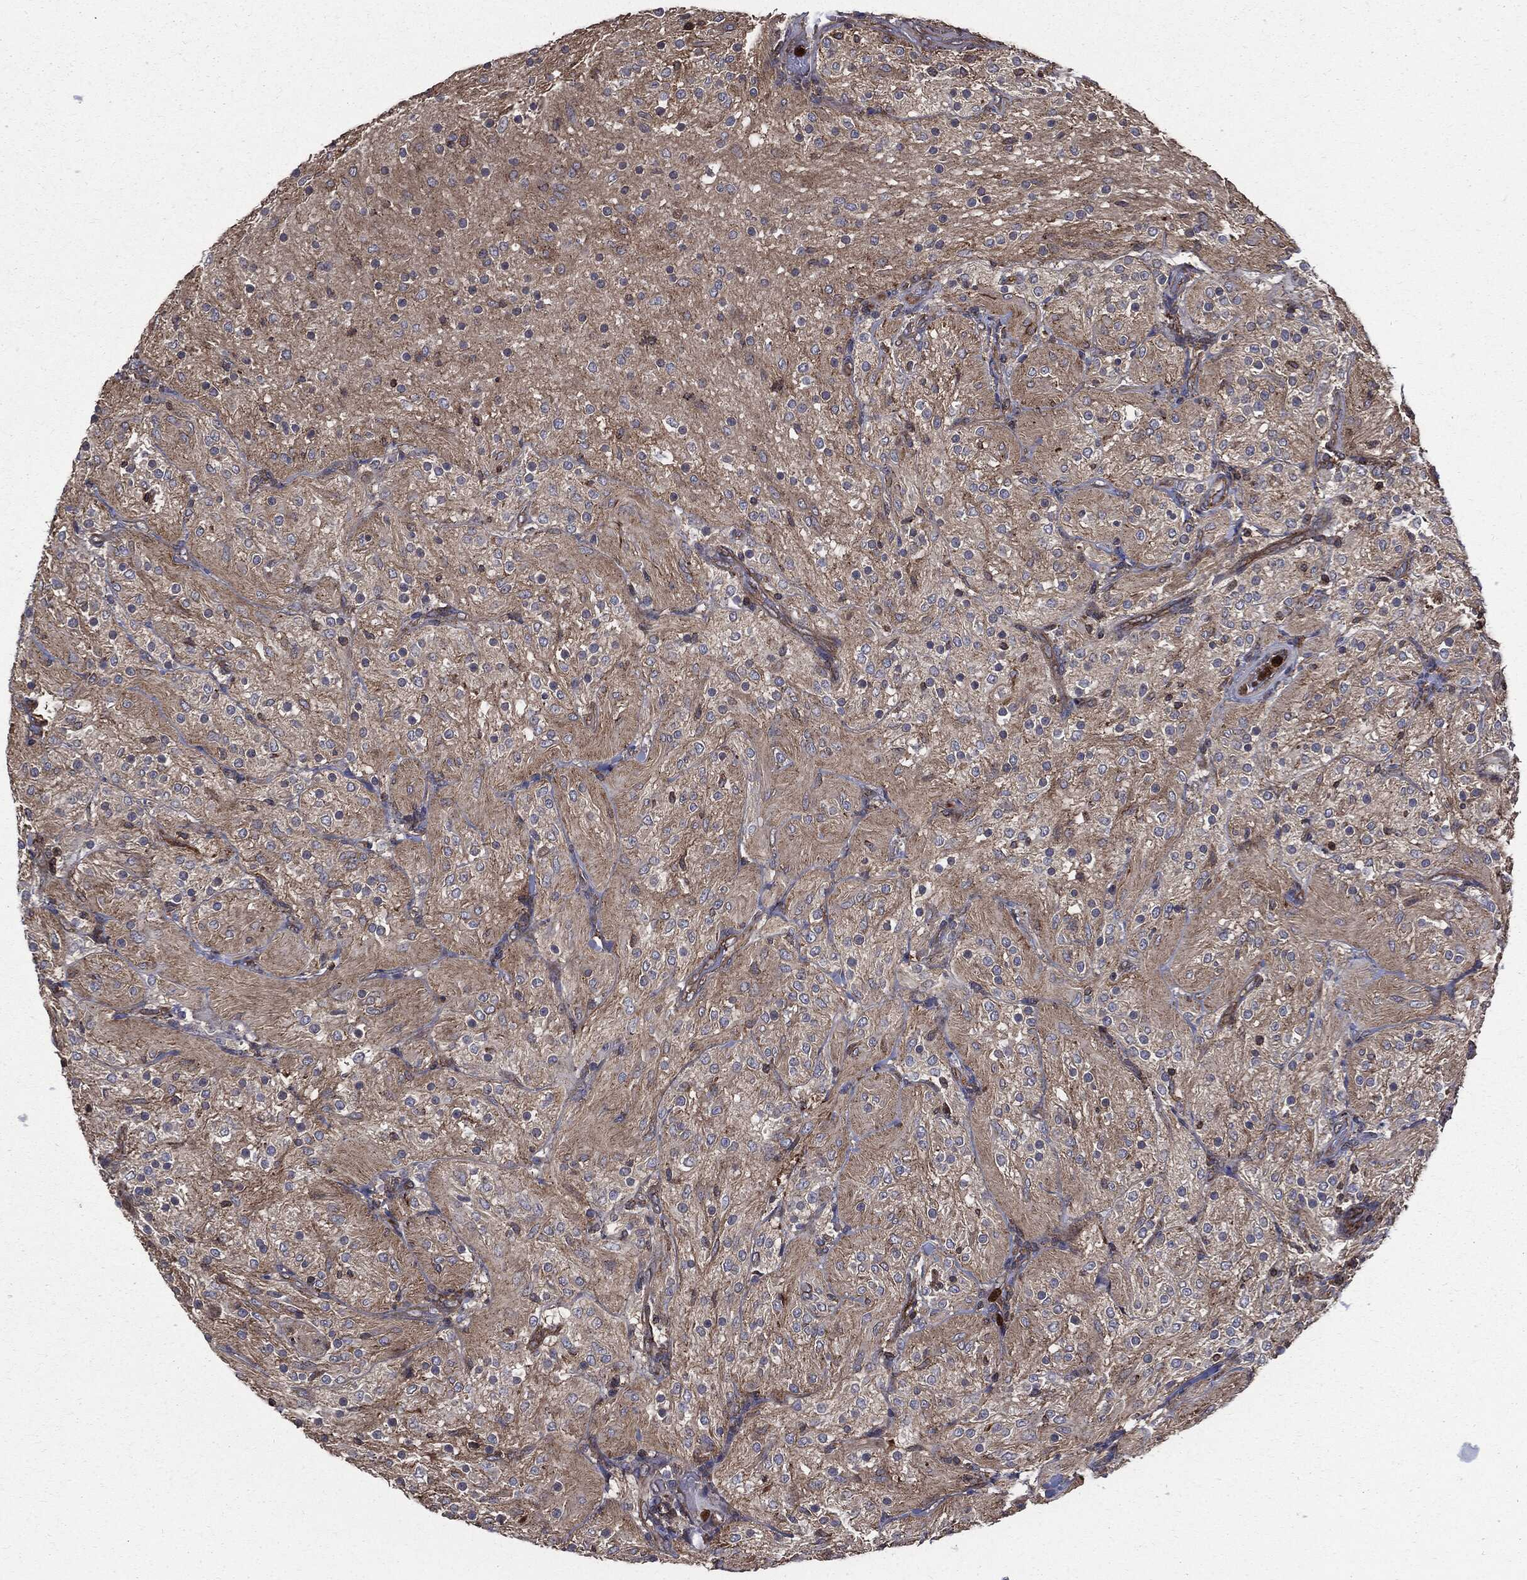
{"staining": {"intensity": "moderate", "quantity": "<25%", "location": "cytoplasmic/membranous"}, "tissue": "glioma", "cell_type": "Tumor cells", "image_type": "cancer", "snomed": [{"axis": "morphology", "description": "Glioma, malignant, Low grade"}, {"axis": "topography", "description": "Brain"}], "caption": "Protein expression by immunohistochemistry (IHC) shows moderate cytoplasmic/membranous positivity in approximately <25% of tumor cells in malignant glioma (low-grade). (Brightfield microscopy of DAB IHC at high magnification).", "gene": "PDCD6IP", "patient": {"sex": "male", "age": 3}}